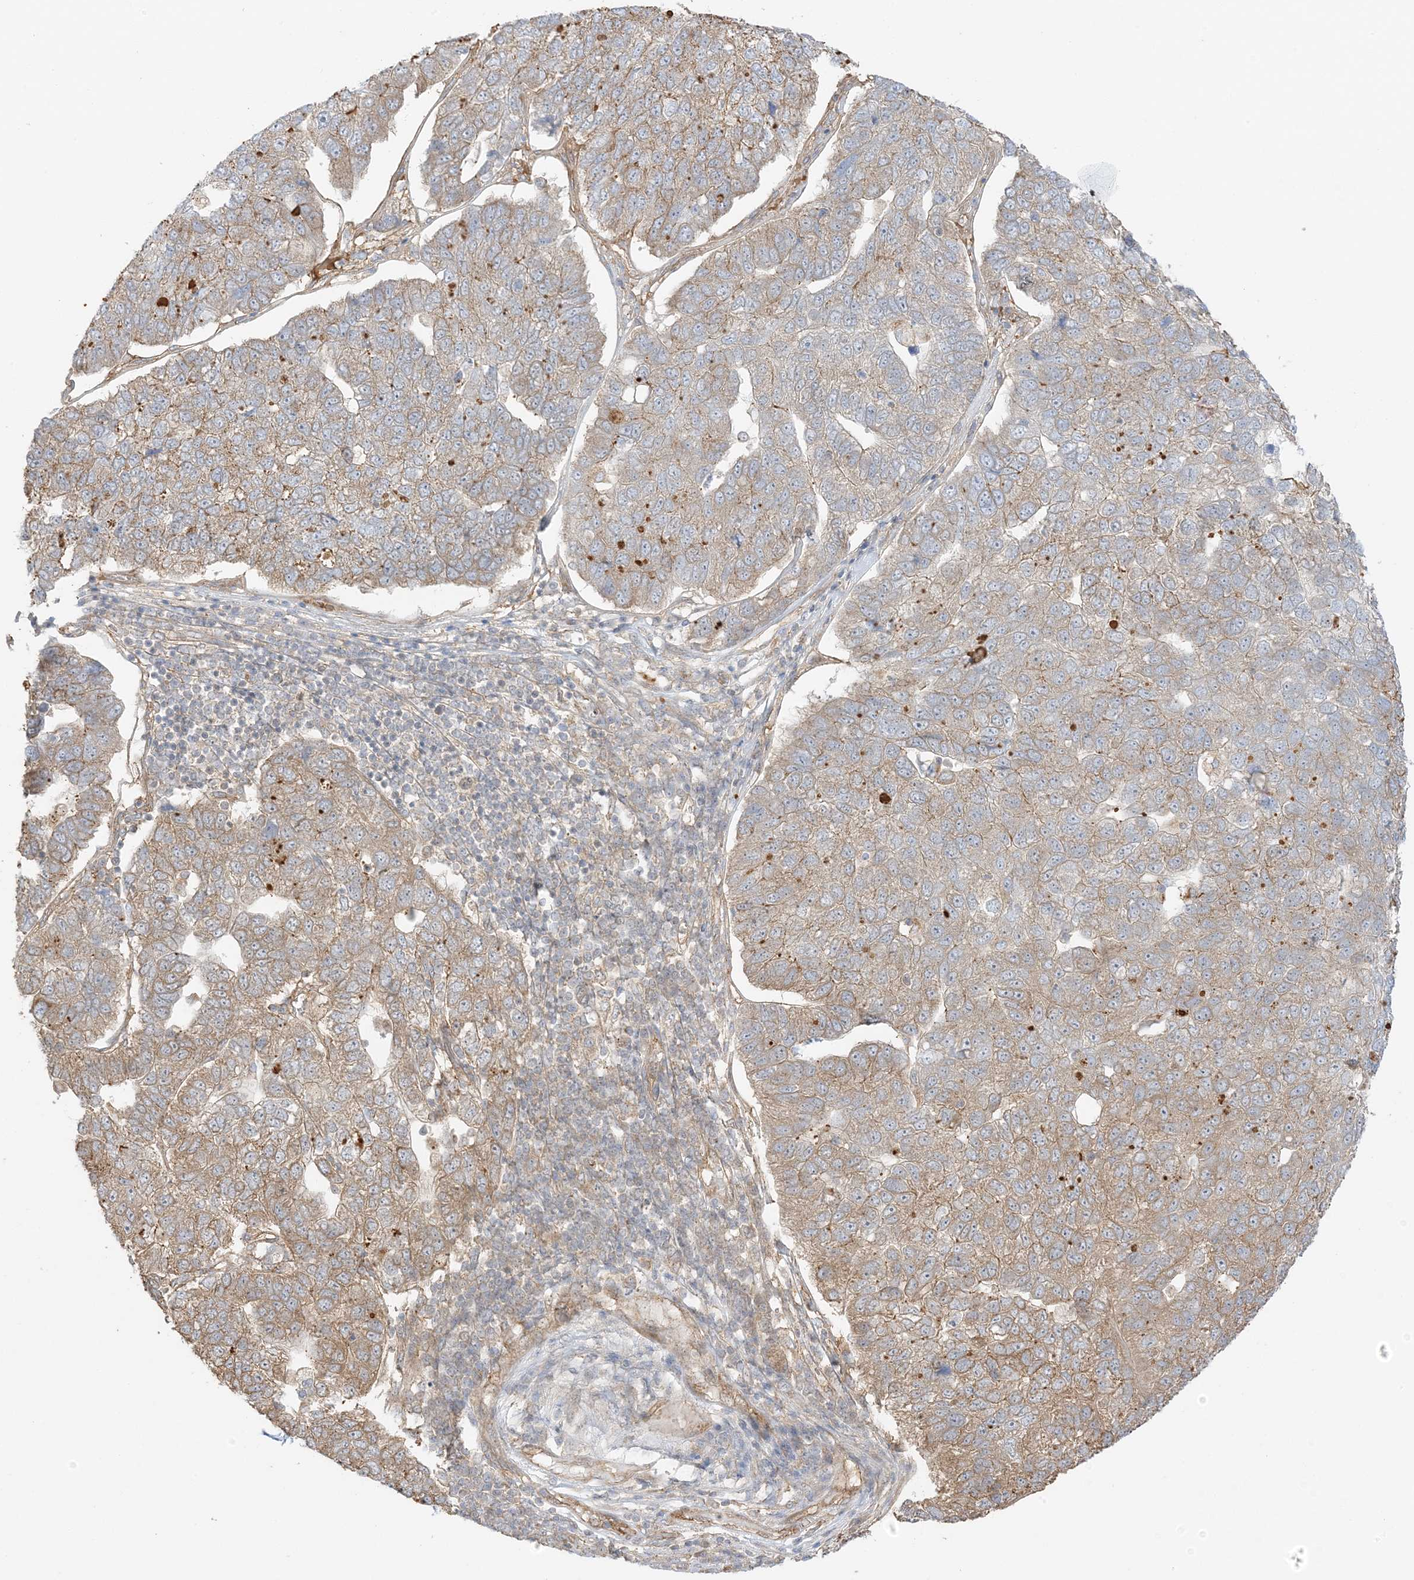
{"staining": {"intensity": "moderate", "quantity": "25%-75%", "location": "cytoplasmic/membranous"}, "tissue": "pancreatic cancer", "cell_type": "Tumor cells", "image_type": "cancer", "snomed": [{"axis": "morphology", "description": "Adenocarcinoma, NOS"}, {"axis": "topography", "description": "Pancreas"}], "caption": "Immunohistochemical staining of pancreatic cancer (adenocarcinoma) shows moderate cytoplasmic/membranous protein expression in approximately 25%-75% of tumor cells.", "gene": "UBAP2L", "patient": {"sex": "female", "age": 61}}